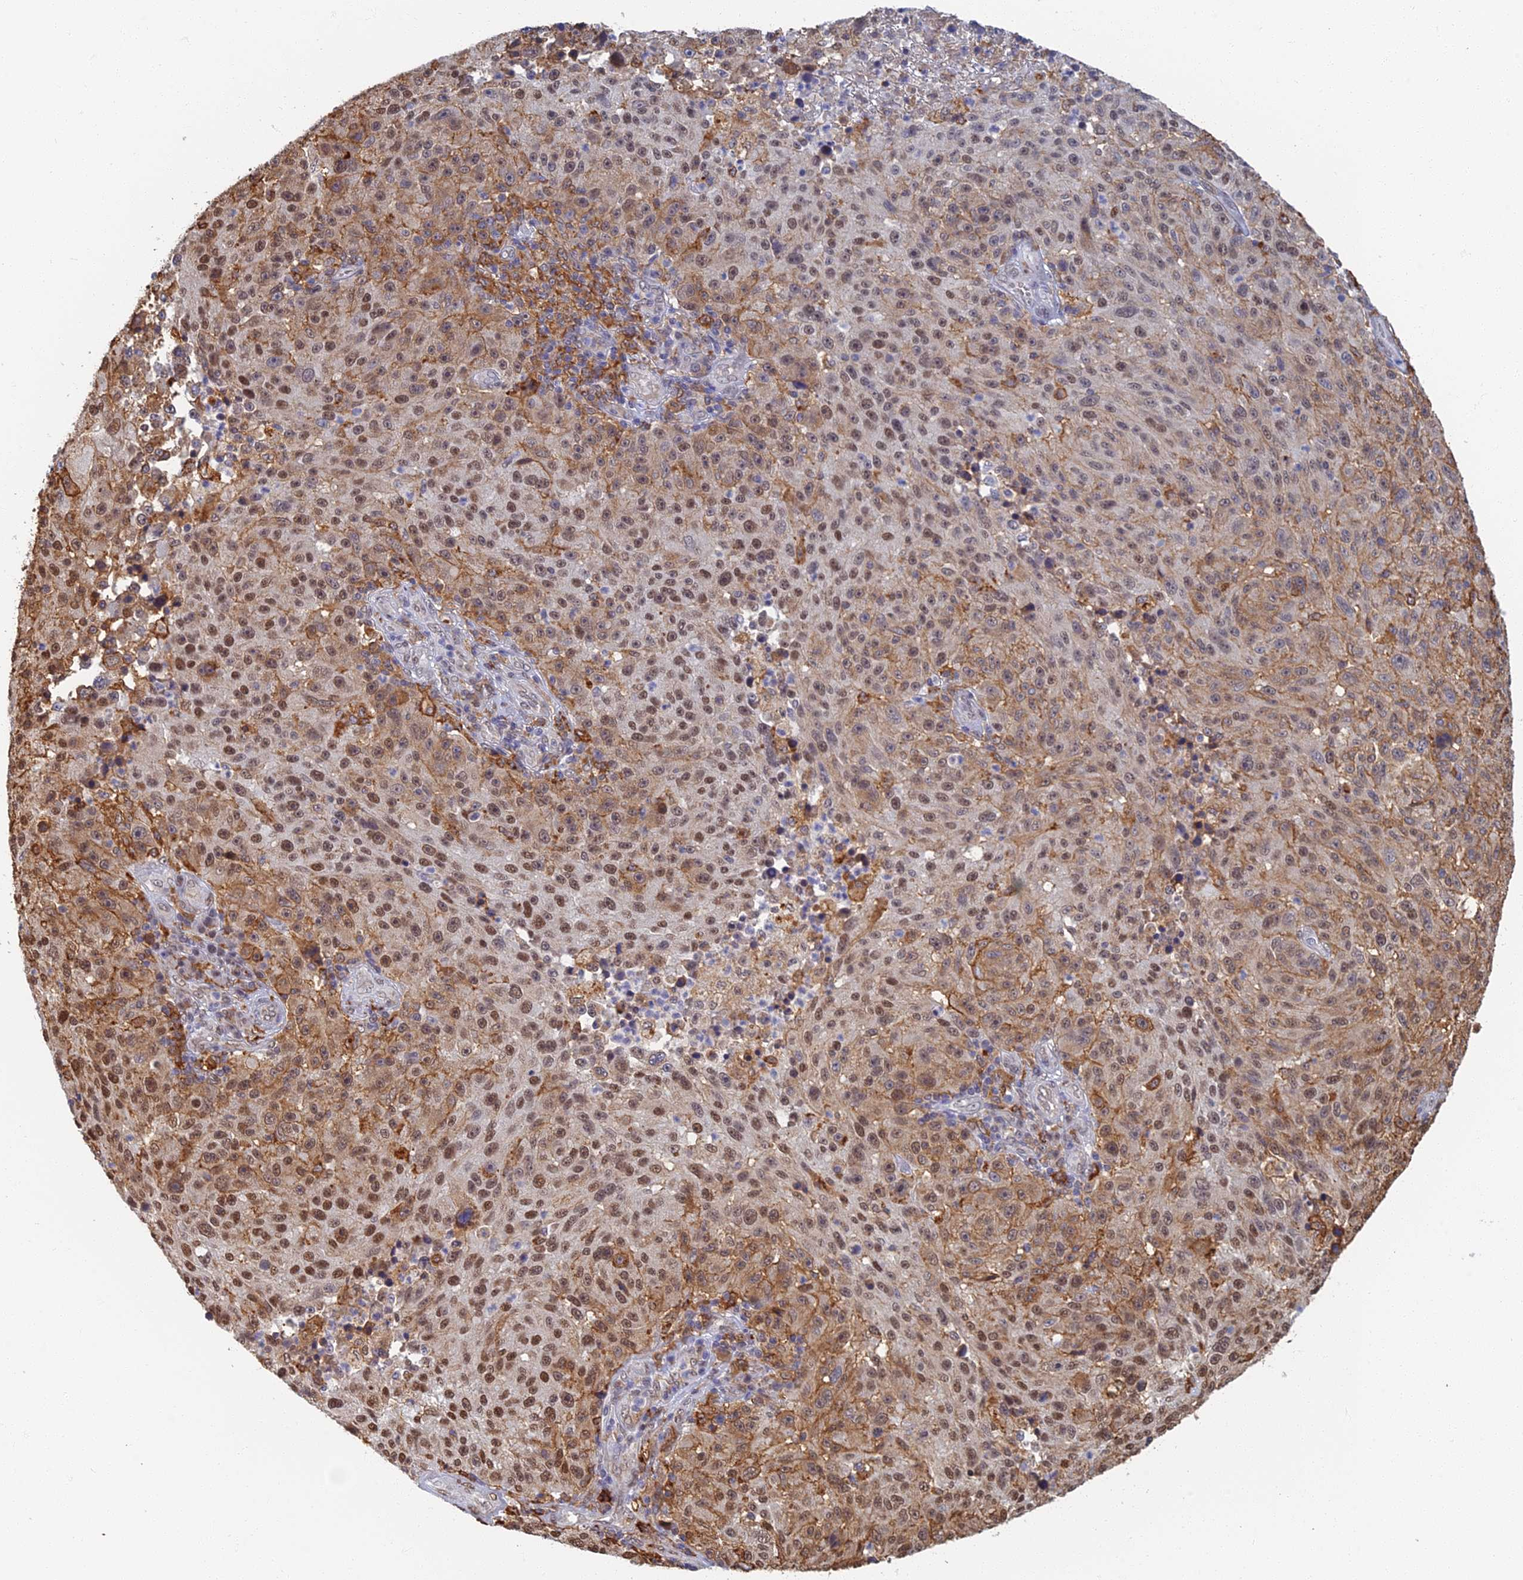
{"staining": {"intensity": "moderate", "quantity": ">75%", "location": "cytoplasmic/membranous,nuclear"}, "tissue": "melanoma", "cell_type": "Tumor cells", "image_type": "cancer", "snomed": [{"axis": "morphology", "description": "Malignant melanoma, NOS"}, {"axis": "topography", "description": "Skin"}], "caption": "Approximately >75% of tumor cells in malignant melanoma exhibit moderate cytoplasmic/membranous and nuclear protein positivity as visualized by brown immunohistochemical staining.", "gene": "GPATCH1", "patient": {"sex": "male", "age": 53}}